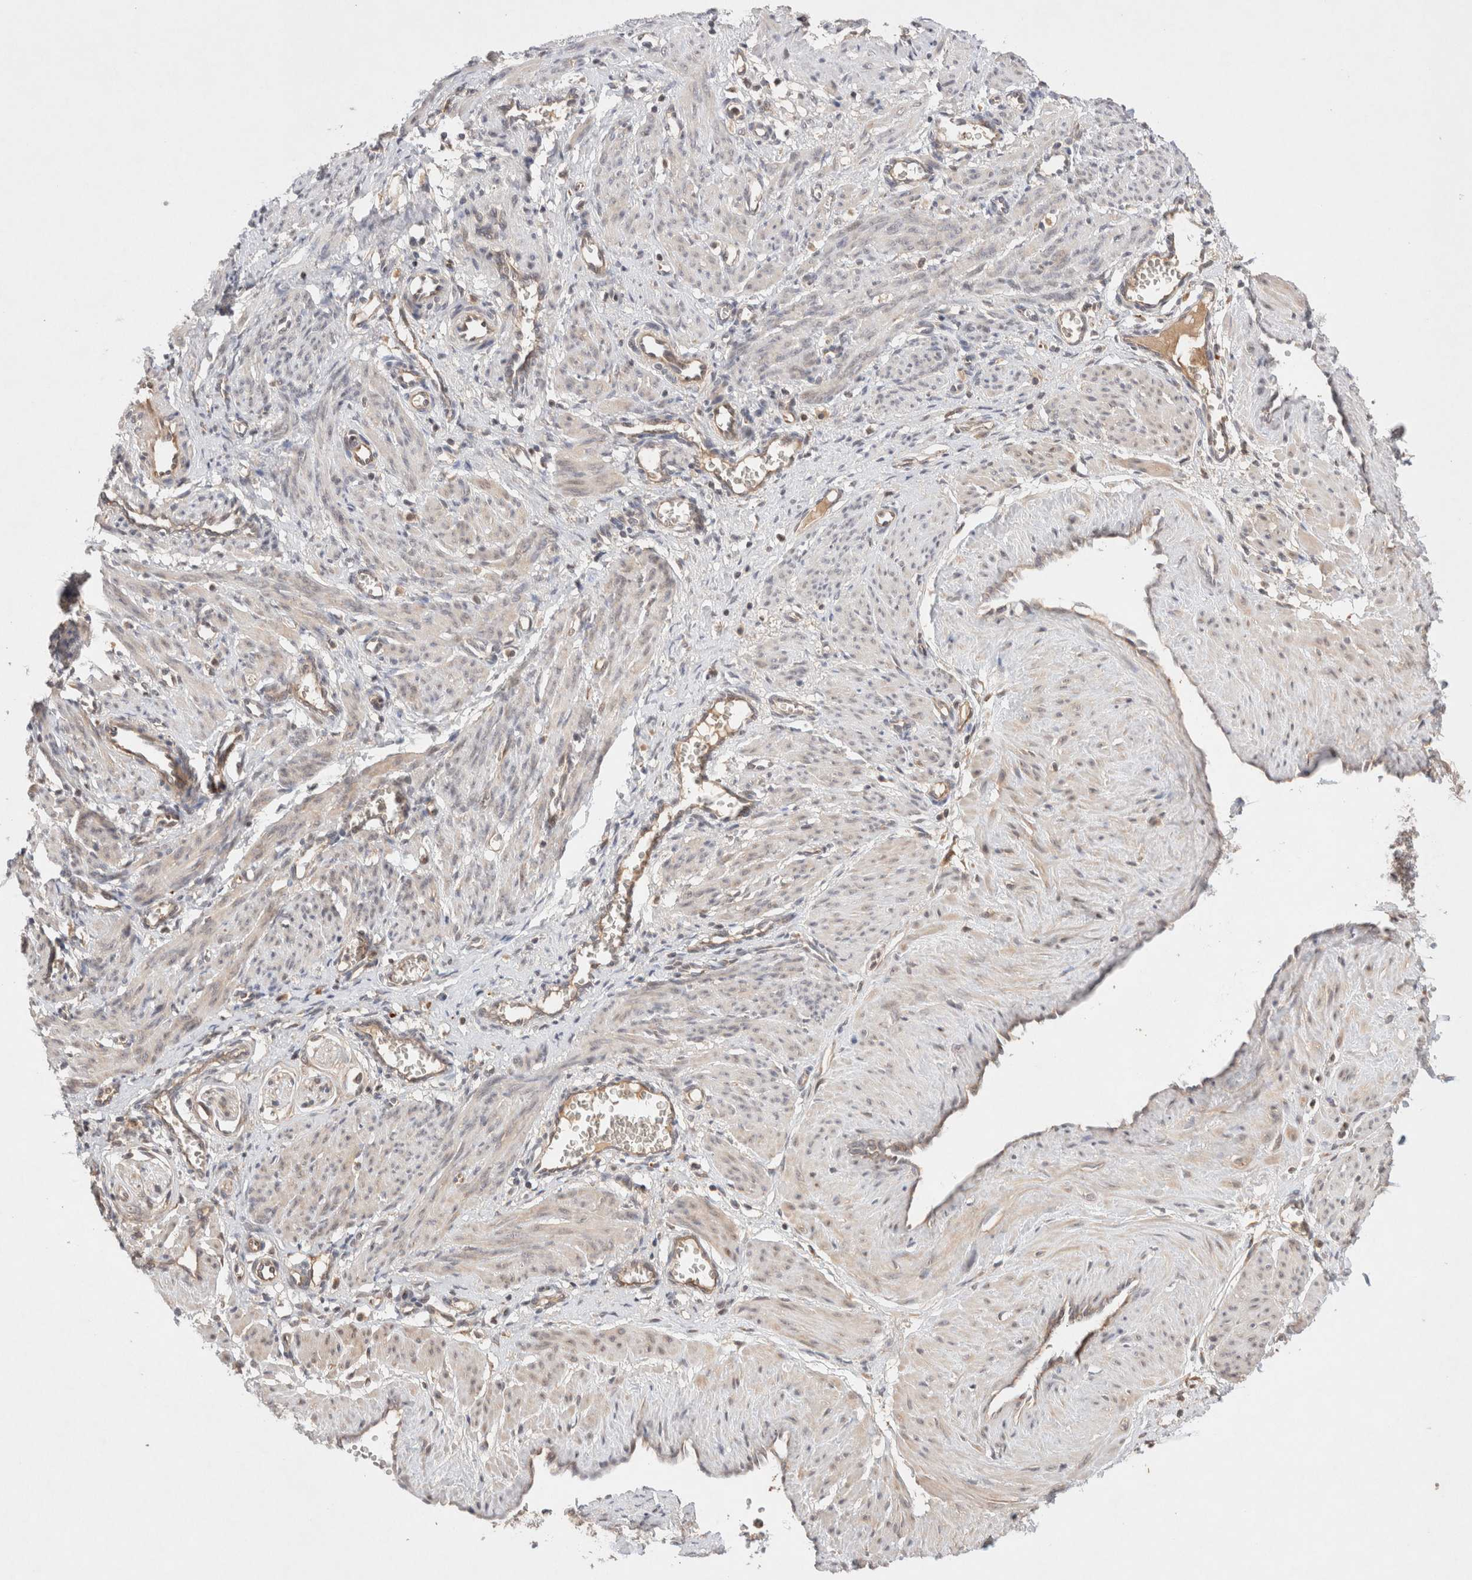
{"staining": {"intensity": "weak", "quantity": "25%-75%", "location": "cytoplasmic/membranous"}, "tissue": "smooth muscle", "cell_type": "Smooth muscle cells", "image_type": "normal", "snomed": [{"axis": "morphology", "description": "Normal tissue, NOS"}, {"axis": "topography", "description": "Endometrium"}], "caption": "The immunohistochemical stain labels weak cytoplasmic/membranous staining in smooth muscle cells of benign smooth muscle. (brown staining indicates protein expression, while blue staining denotes nuclei).", "gene": "KLHL20", "patient": {"sex": "female", "age": 33}}